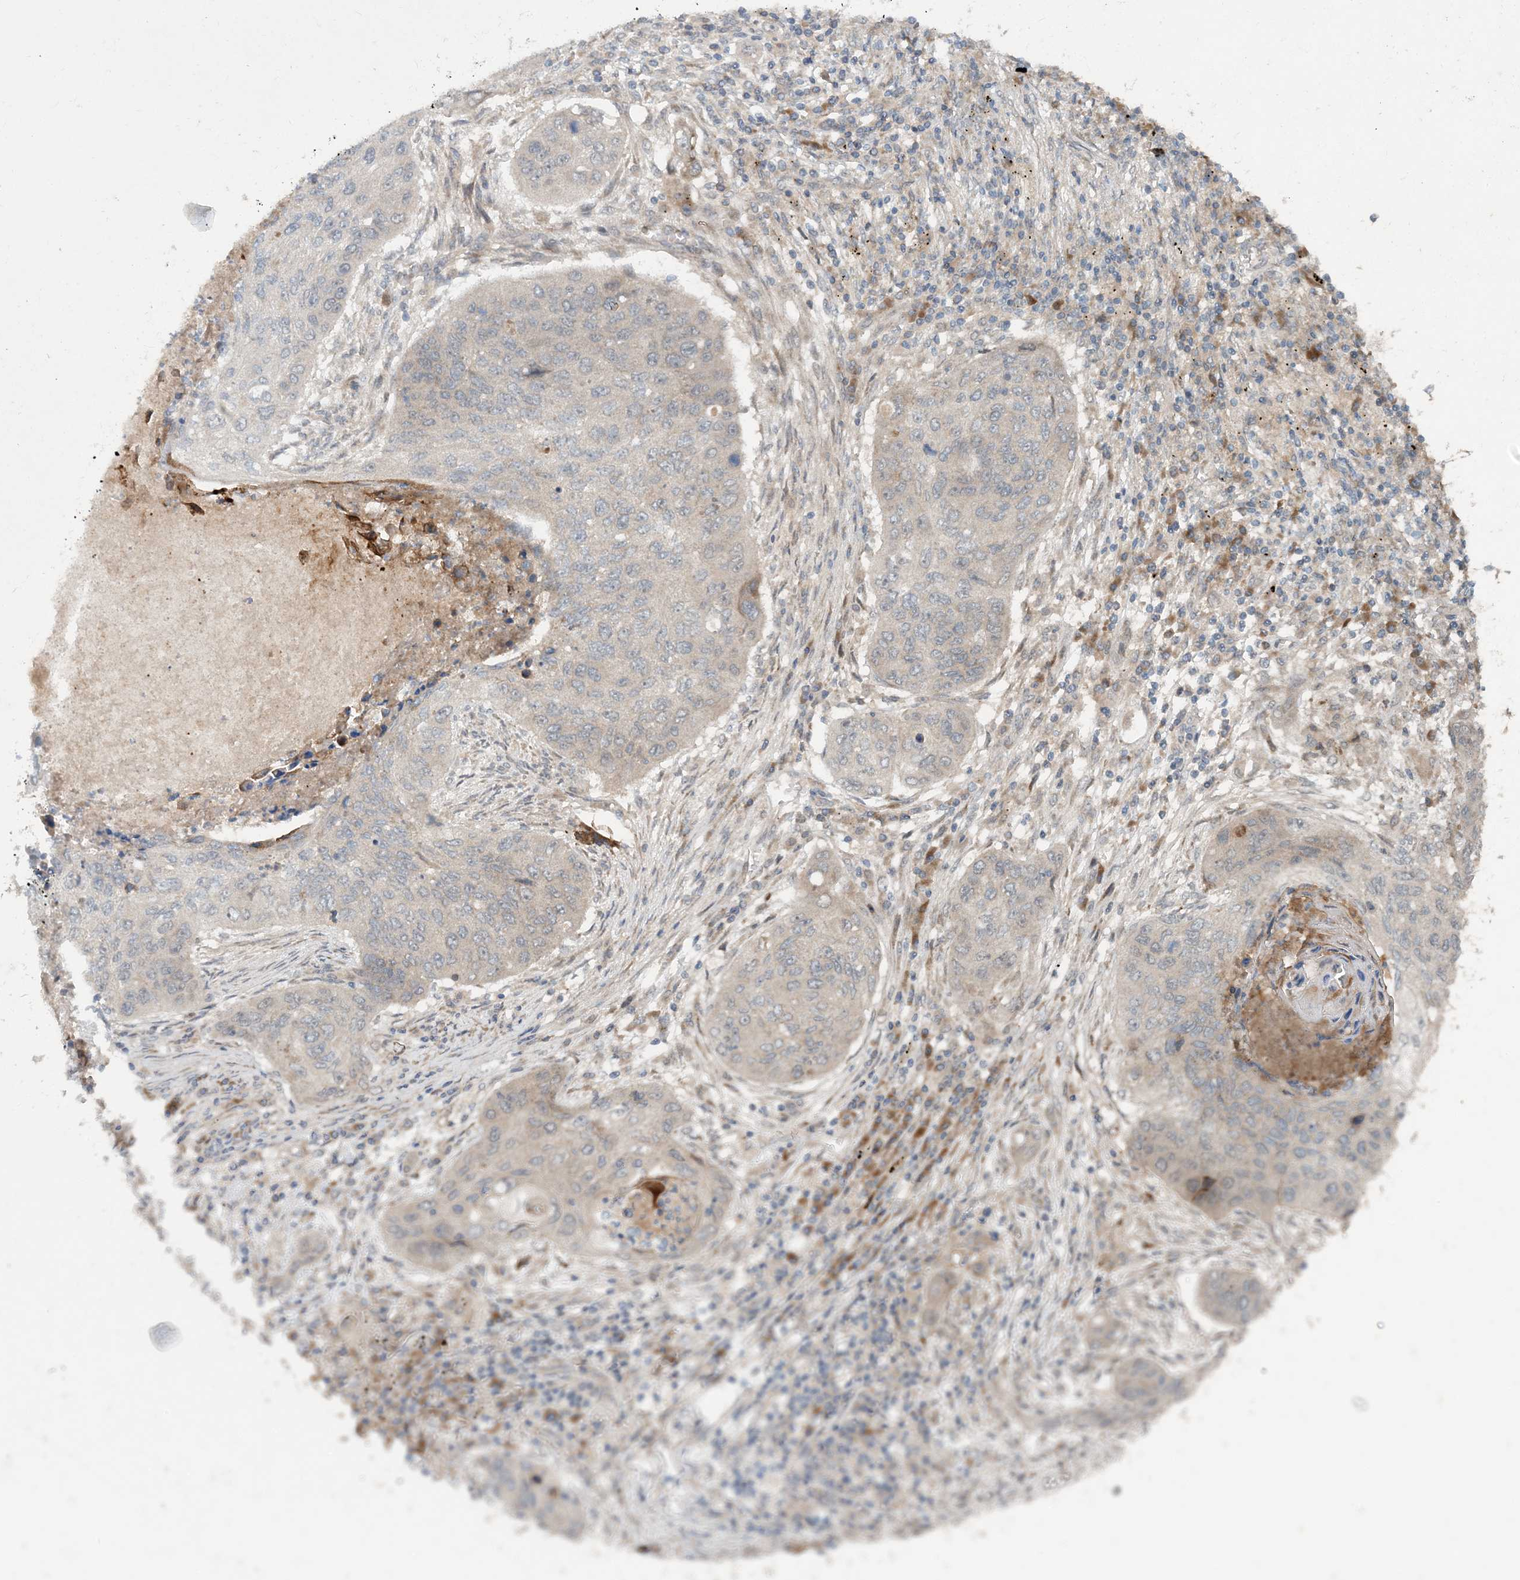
{"staining": {"intensity": "negative", "quantity": "none", "location": "none"}, "tissue": "lung cancer", "cell_type": "Tumor cells", "image_type": "cancer", "snomed": [{"axis": "morphology", "description": "Squamous cell carcinoma, NOS"}, {"axis": "topography", "description": "Lung"}], "caption": "Lung squamous cell carcinoma stained for a protein using immunohistochemistry (IHC) displays no staining tumor cells.", "gene": "UBR3", "patient": {"sex": "female", "age": 63}}